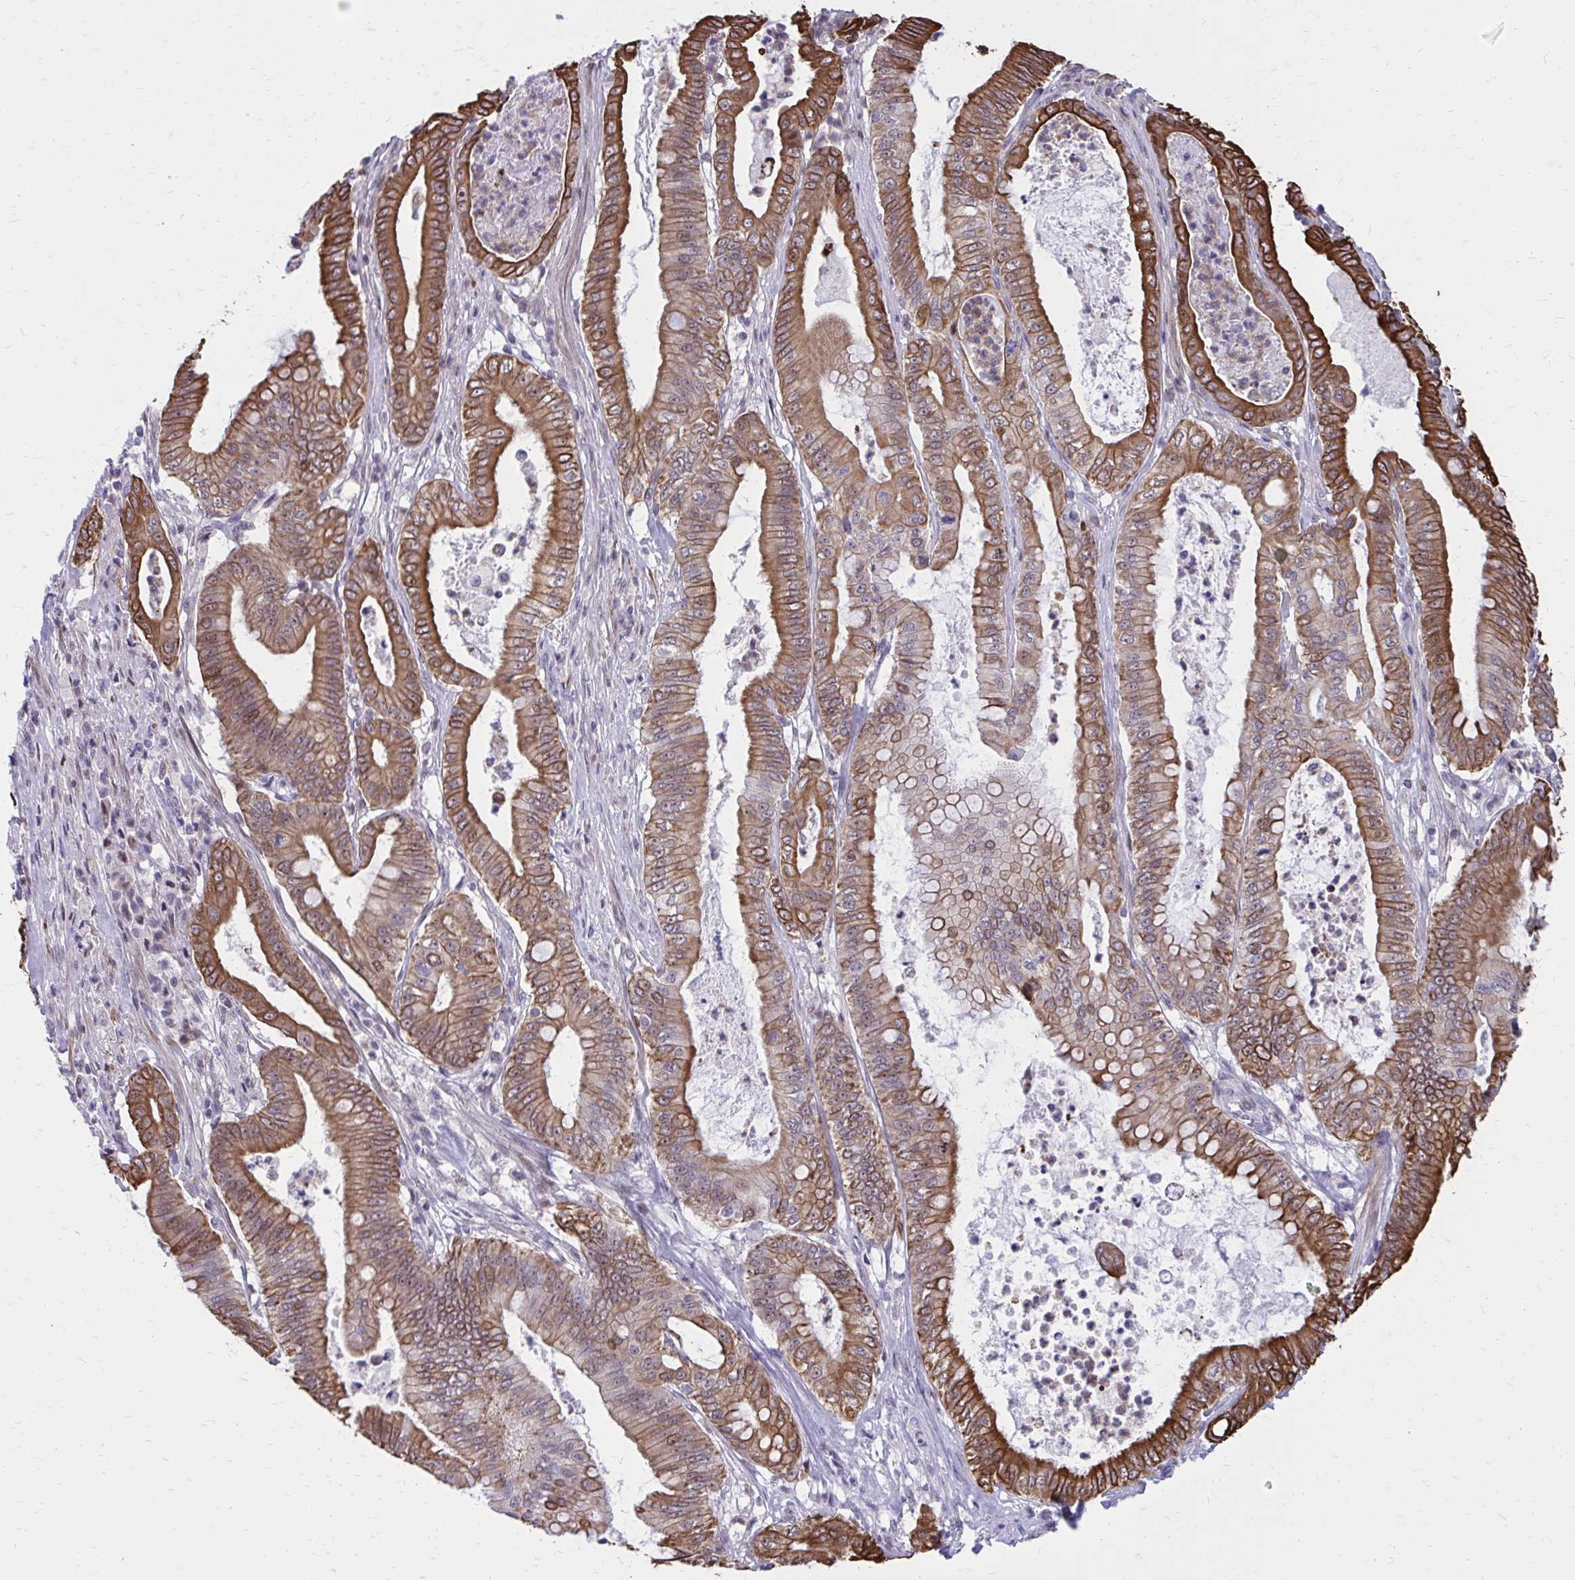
{"staining": {"intensity": "strong", "quantity": ">75%", "location": "cytoplasmic/membranous,nuclear"}, "tissue": "pancreatic cancer", "cell_type": "Tumor cells", "image_type": "cancer", "snomed": [{"axis": "morphology", "description": "Adenocarcinoma, NOS"}, {"axis": "topography", "description": "Pancreas"}], "caption": "Pancreatic adenocarcinoma tissue reveals strong cytoplasmic/membranous and nuclear positivity in approximately >75% of tumor cells", "gene": "ANKRD30B", "patient": {"sex": "male", "age": 71}}